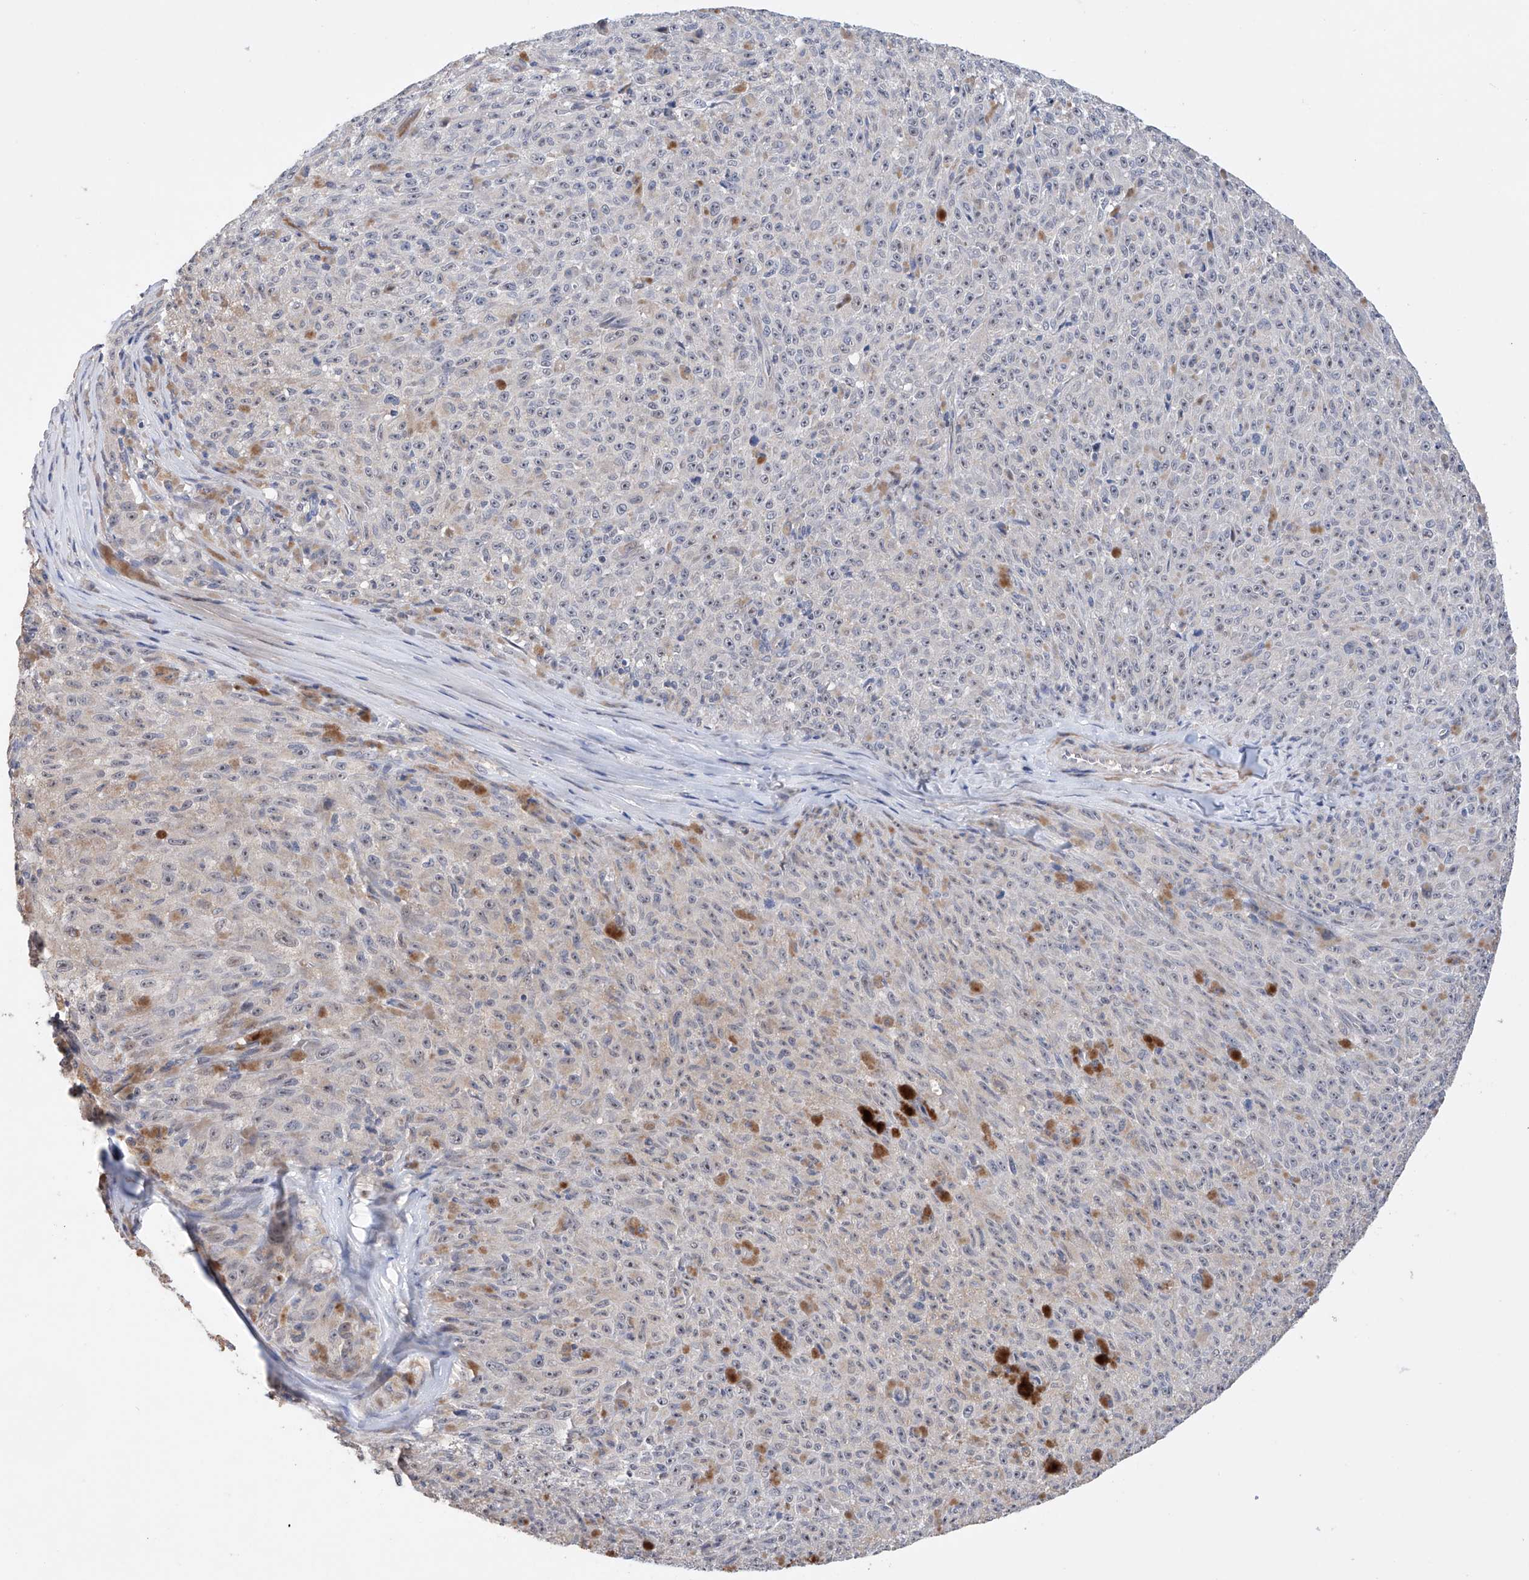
{"staining": {"intensity": "negative", "quantity": "none", "location": "none"}, "tissue": "melanoma", "cell_type": "Tumor cells", "image_type": "cancer", "snomed": [{"axis": "morphology", "description": "Malignant melanoma, NOS"}, {"axis": "topography", "description": "Skin"}], "caption": "Immunohistochemical staining of human malignant melanoma demonstrates no significant positivity in tumor cells.", "gene": "AFG1L", "patient": {"sex": "female", "age": 82}}